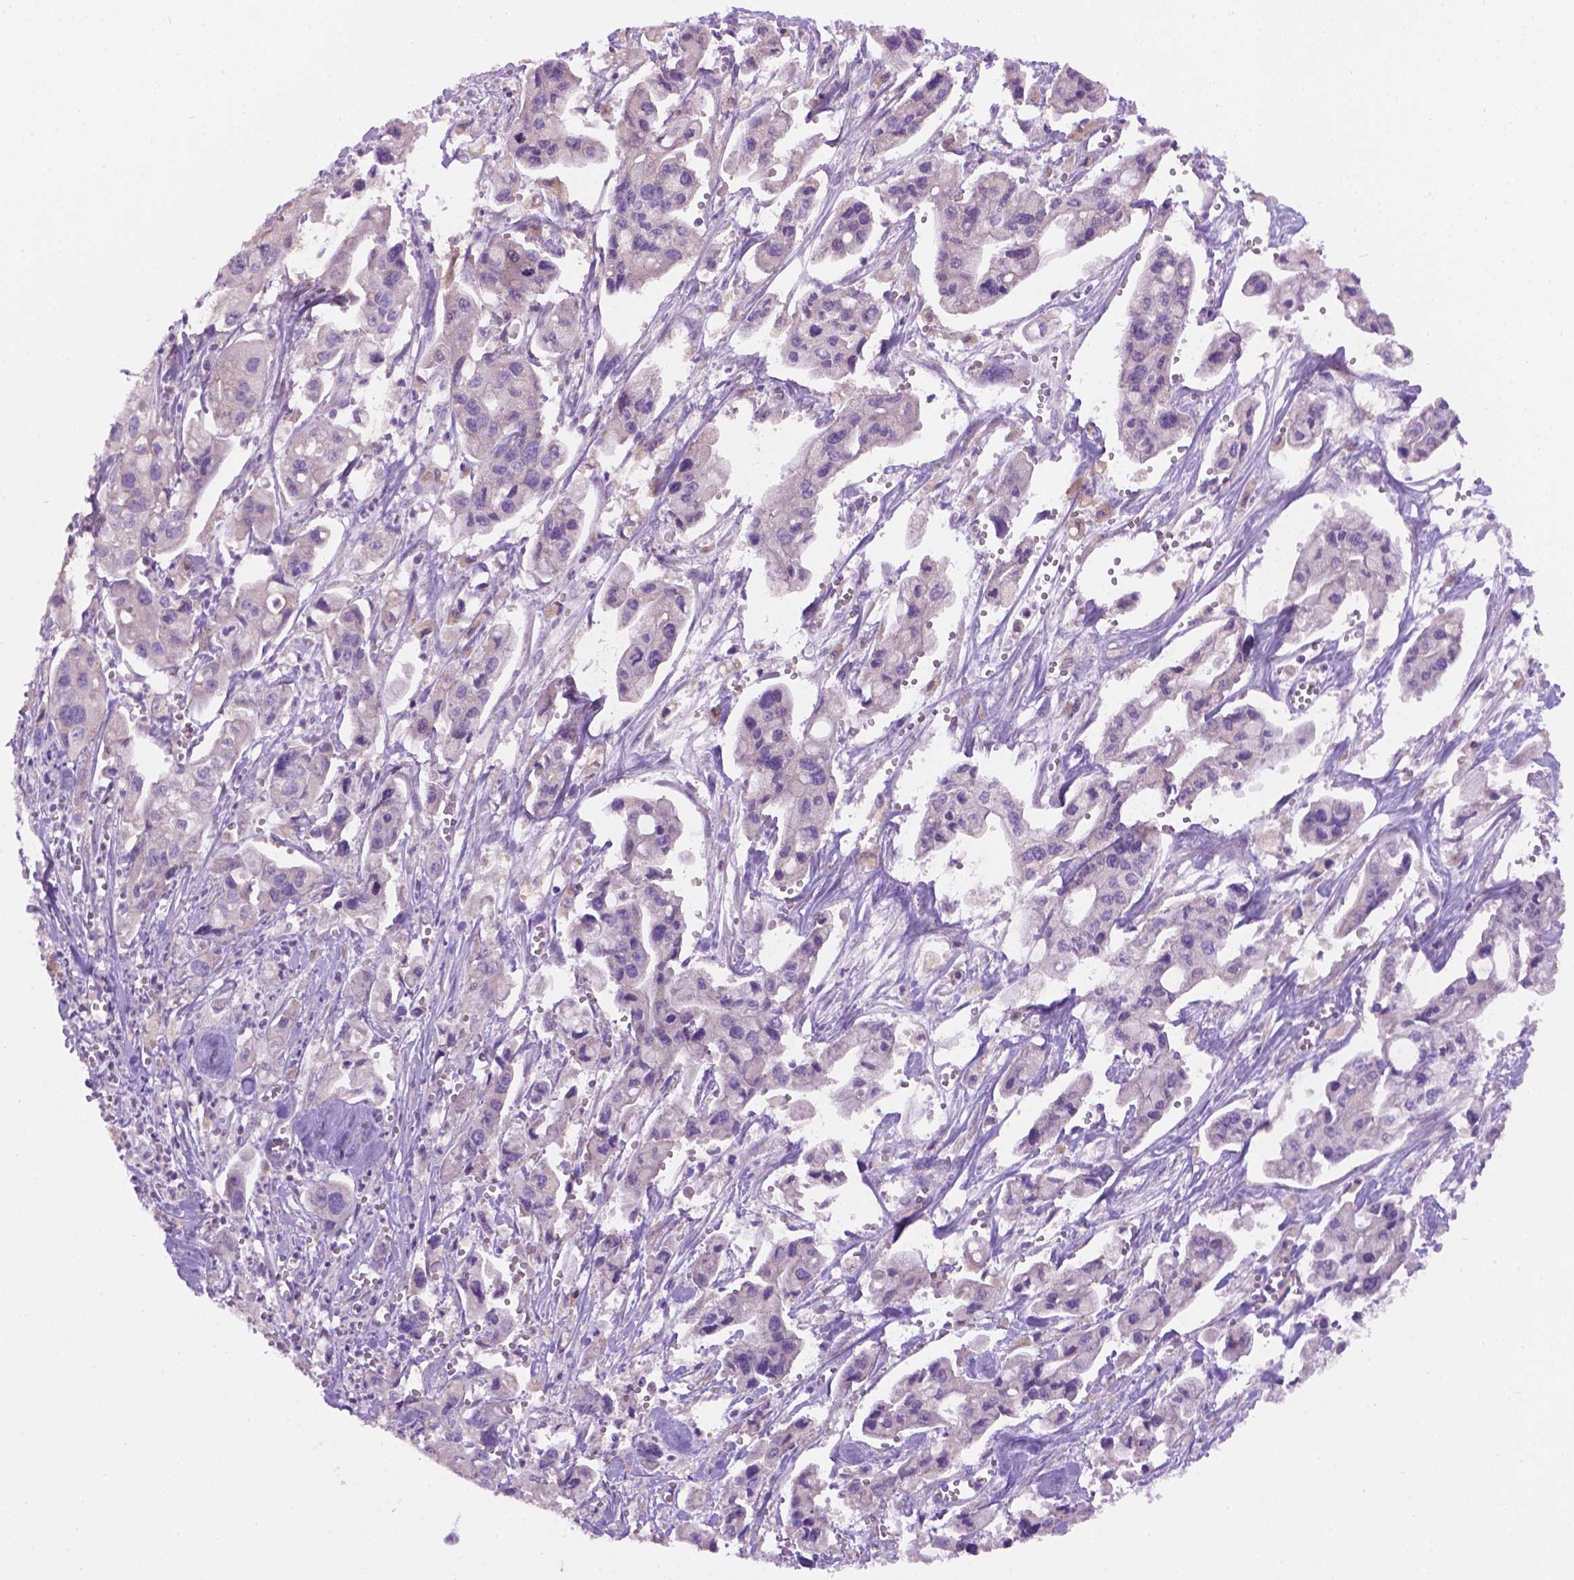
{"staining": {"intensity": "negative", "quantity": "none", "location": "none"}, "tissue": "pancreatic cancer", "cell_type": "Tumor cells", "image_type": "cancer", "snomed": [{"axis": "morphology", "description": "Adenocarcinoma, NOS"}, {"axis": "topography", "description": "Pancreas"}], "caption": "Immunohistochemical staining of human pancreatic cancer (adenocarcinoma) reveals no significant positivity in tumor cells. The staining is performed using DAB (3,3'-diaminobenzidine) brown chromogen with nuclei counter-stained in using hematoxylin.", "gene": "CDH7", "patient": {"sex": "male", "age": 70}}